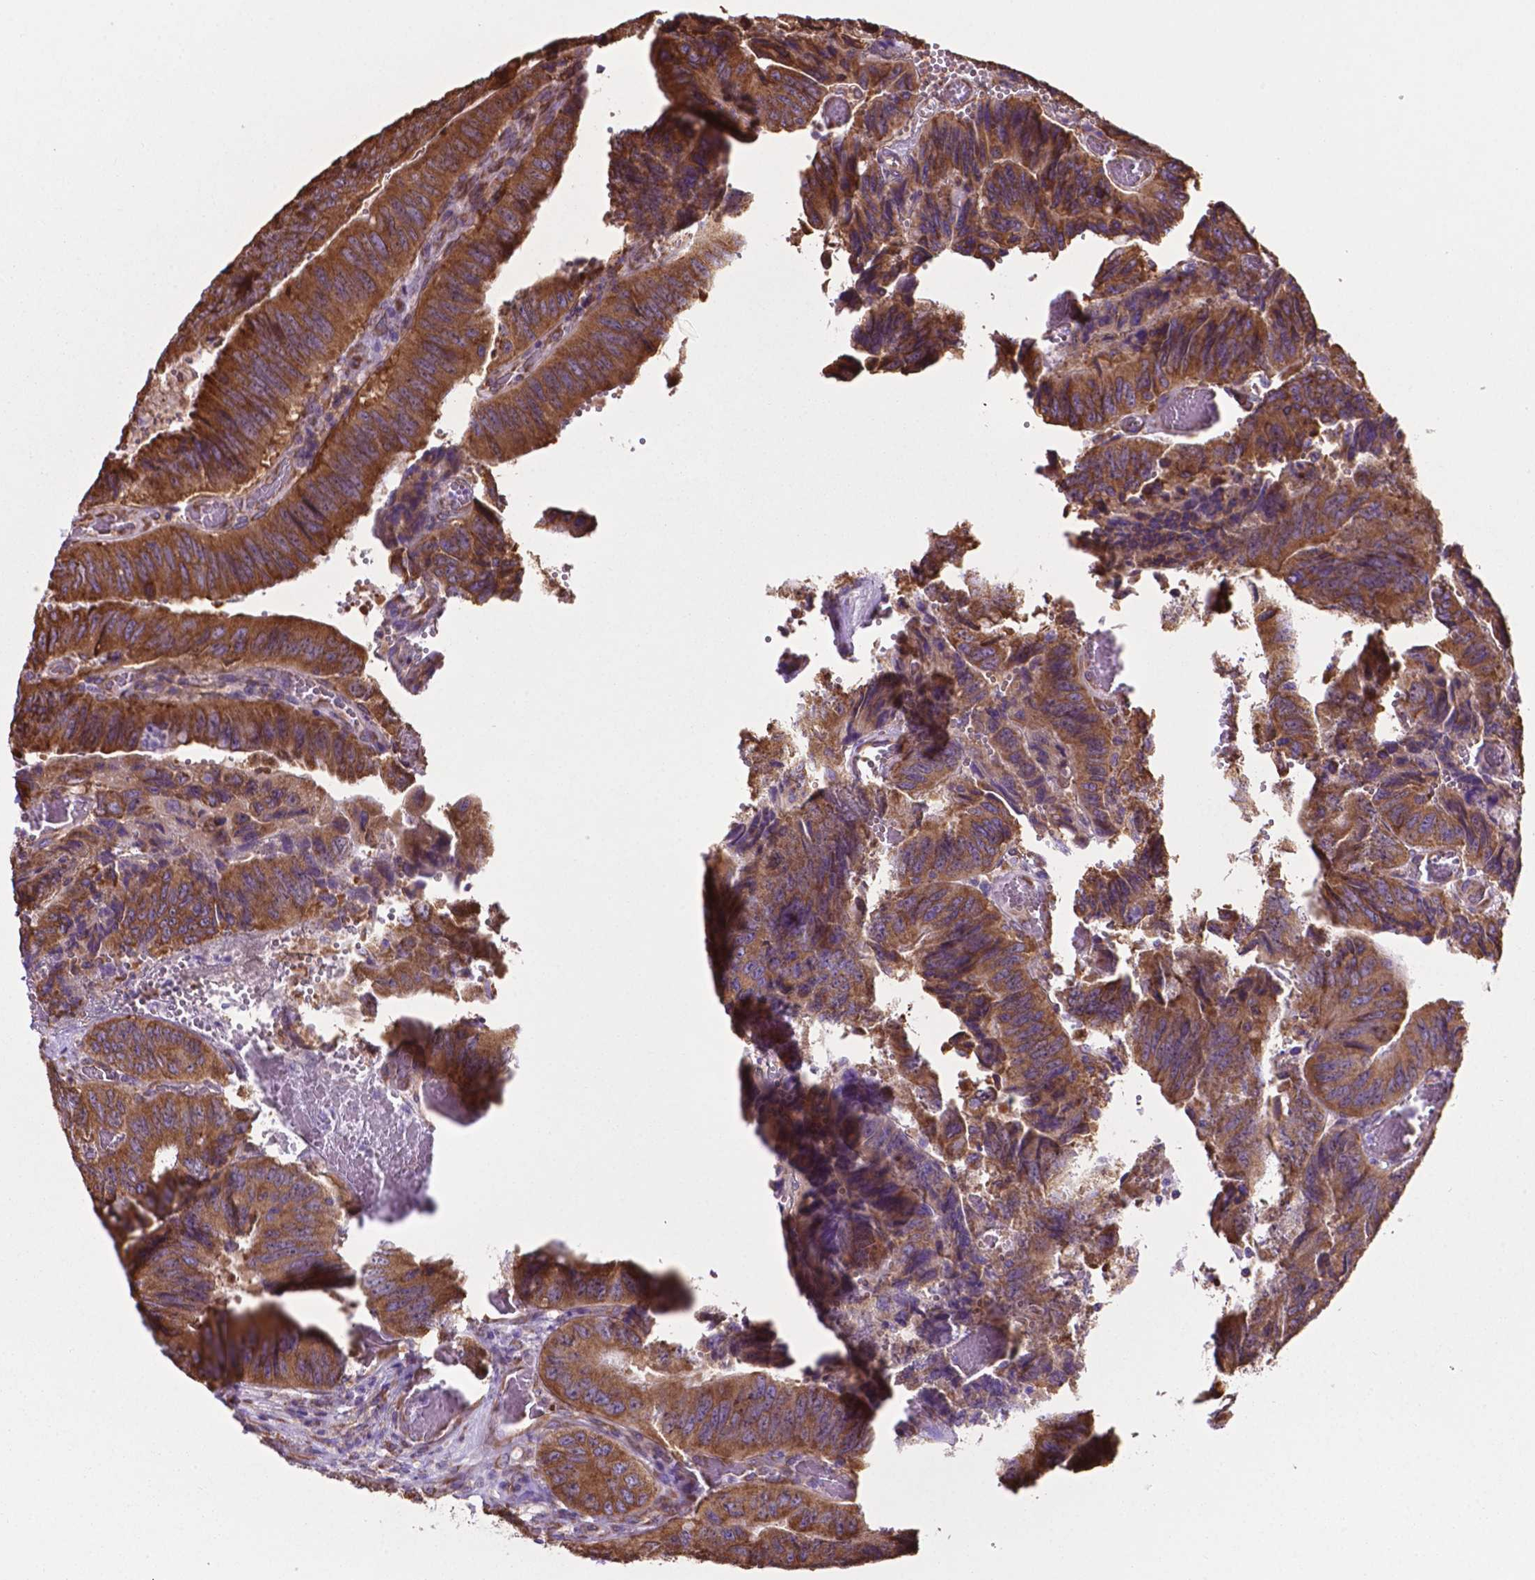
{"staining": {"intensity": "strong", "quantity": ">75%", "location": "cytoplasmic/membranous"}, "tissue": "colorectal cancer", "cell_type": "Tumor cells", "image_type": "cancer", "snomed": [{"axis": "morphology", "description": "Adenocarcinoma, NOS"}, {"axis": "topography", "description": "Colon"}], "caption": "IHC of human colorectal cancer demonstrates high levels of strong cytoplasmic/membranous expression in about >75% of tumor cells.", "gene": "RPL29", "patient": {"sex": "female", "age": 84}}